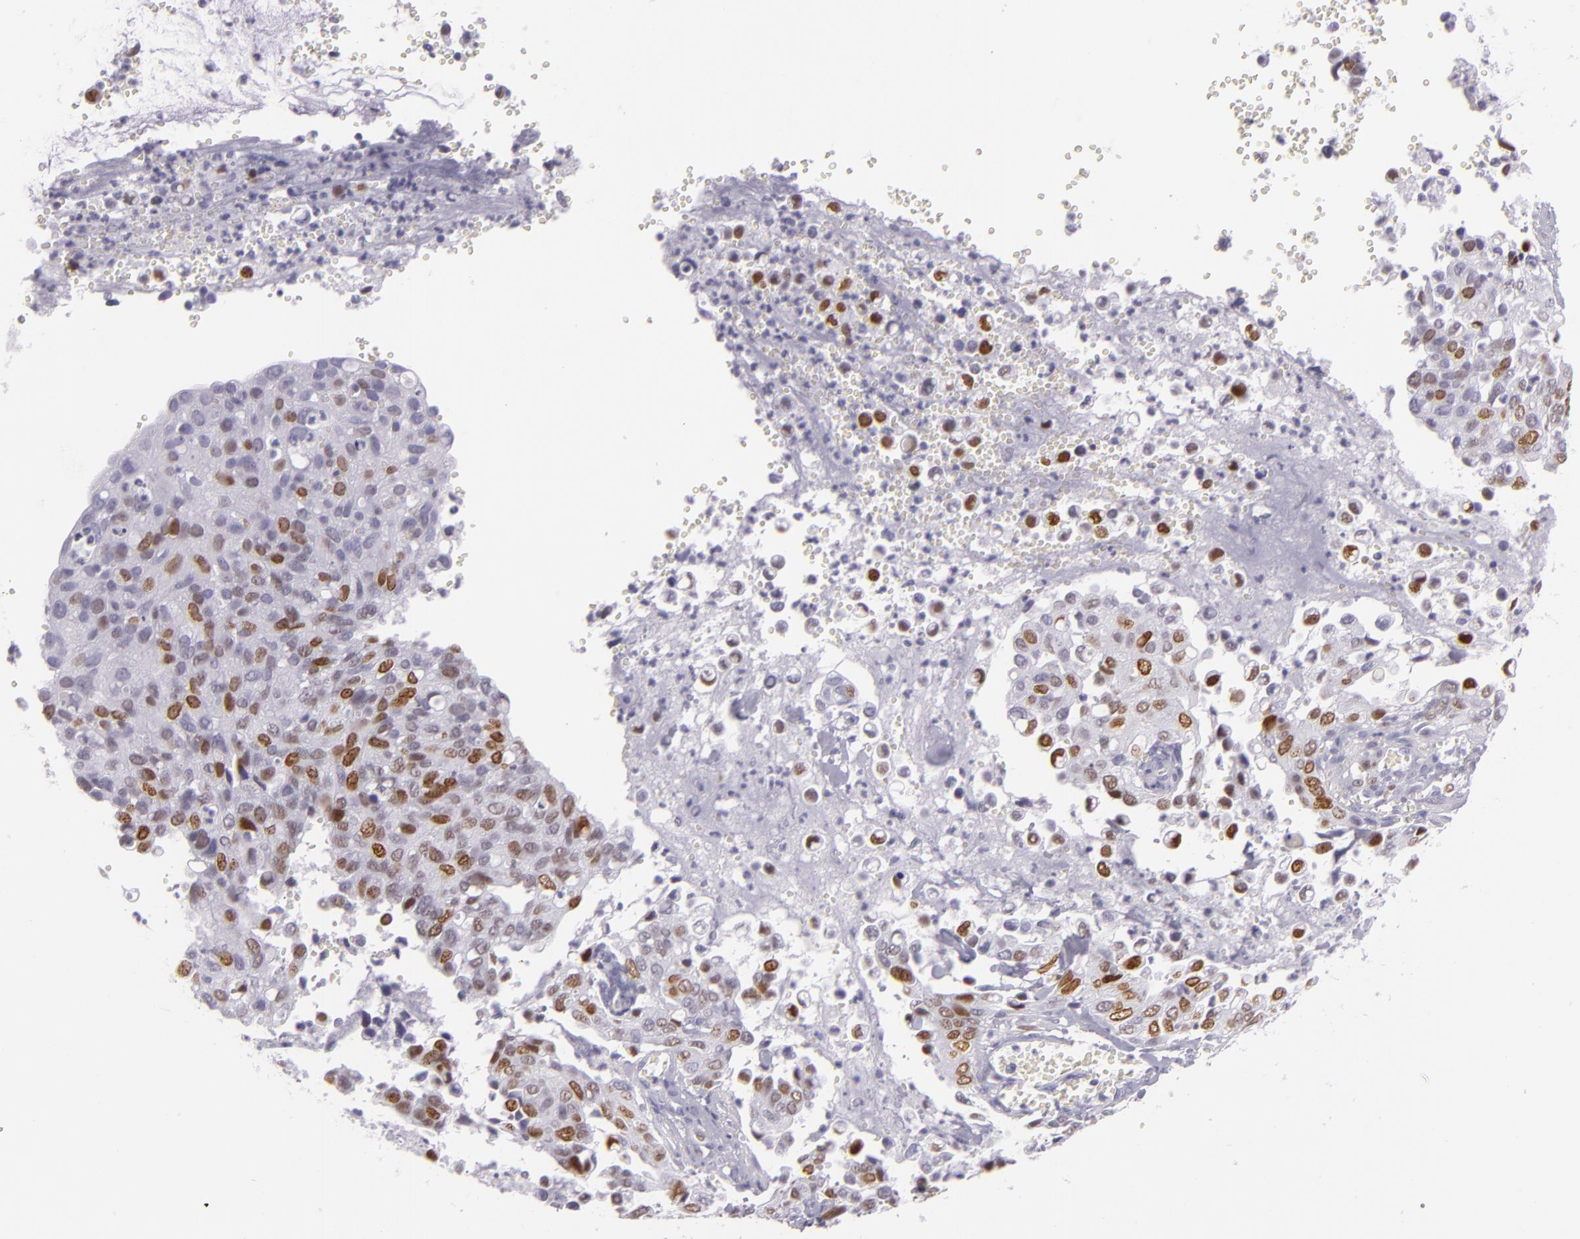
{"staining": {"intensity": "moderate", "quantity": "25%-75%", "location": "nuclear"}, "tissue": "cervical cancer", "cell_type": "Tumor cells", "image_type": "cancer", "snomed": [{"axis": "morphology", "description": "Normal tissue, NOS"}, {"axis": "morphology", "description": "Squamous cell carcinoma, NOS"}, {"axis": "topography", "description": "Cervix"}], "caption": "The immunohistochemical stain shows moderate nuclear positivity in tumor cells of cervical cancer tissue. (DAB IHC, brown staining for protein, blue staining for nuclei).", "gene": "MCM3", "patient": {"sex": "female", "age": 45}}